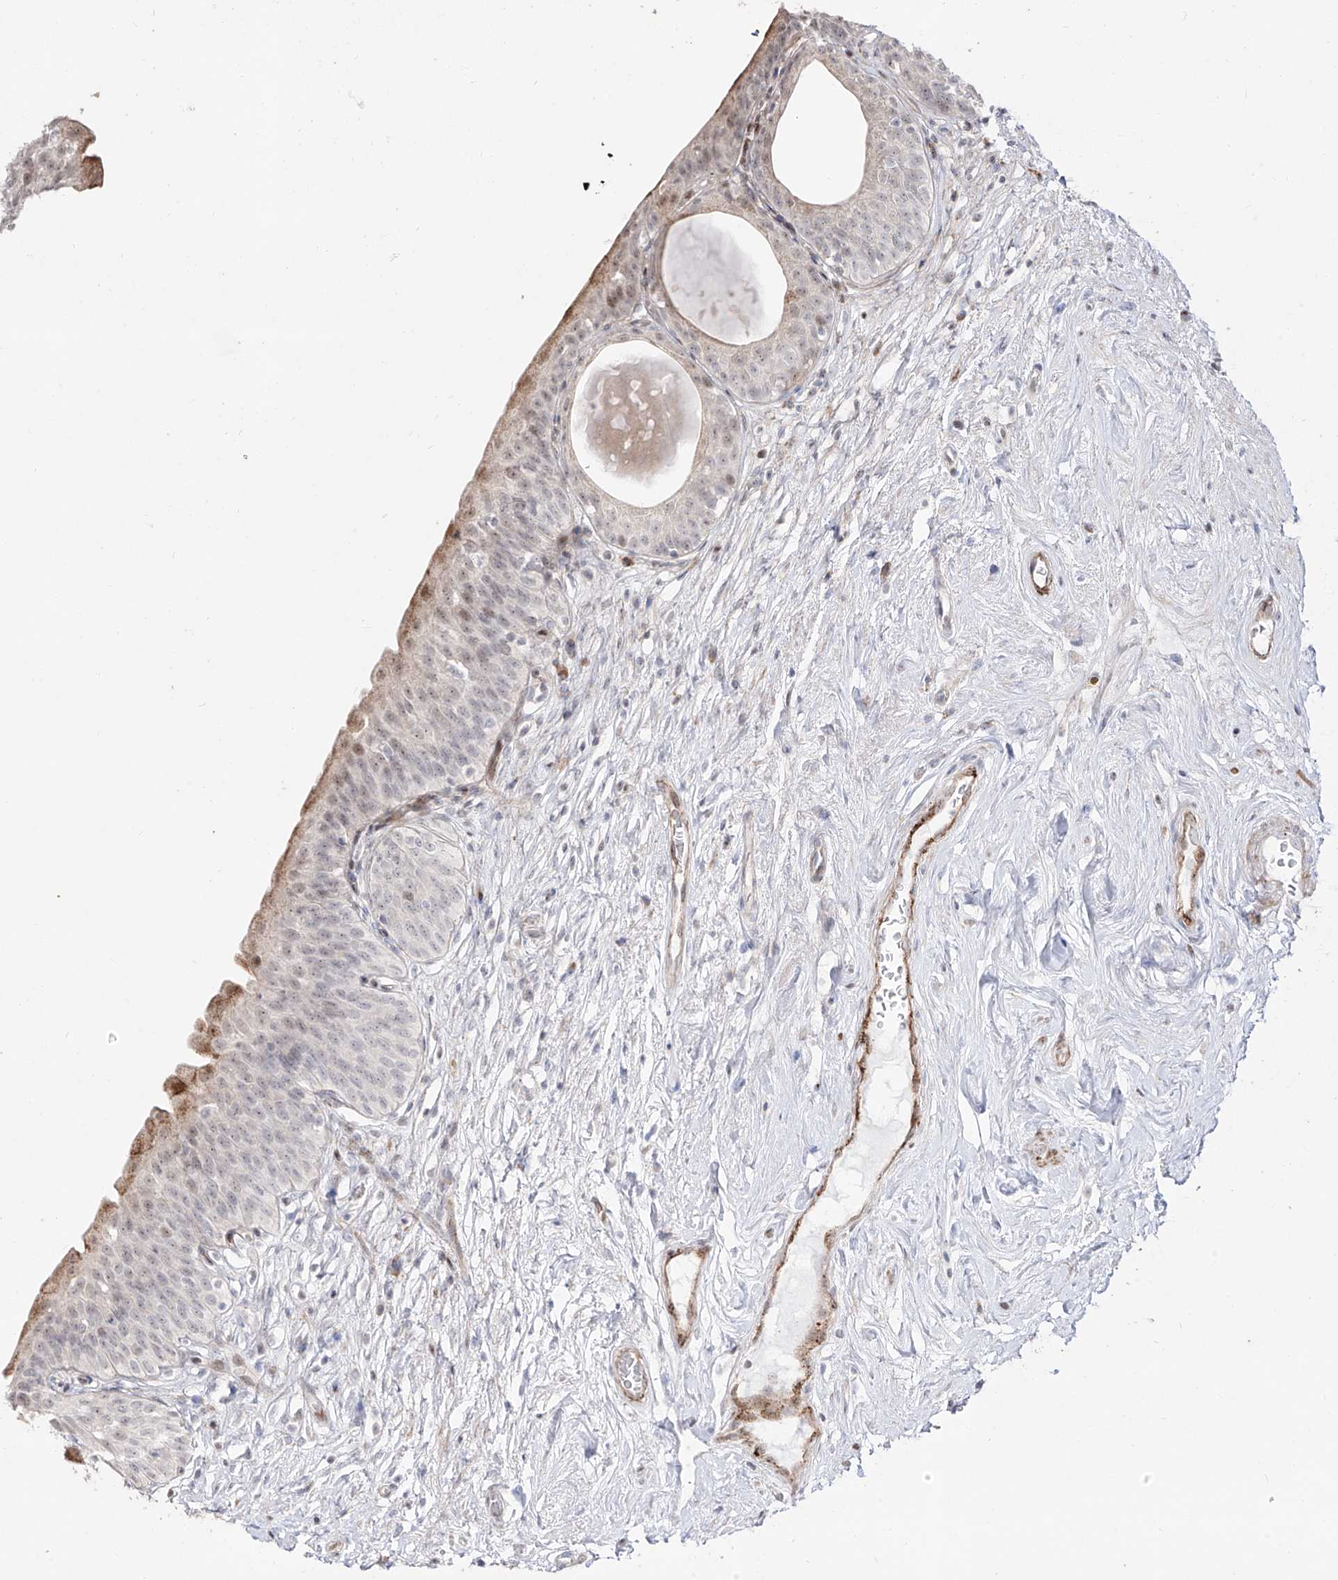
{"staining": {"intensity": "moderate", "quantity": "<25%", "location": "cytoplasmic/membranous"}, "tissue": "urinary bladder", "cell_type": "Urothelial cells", "image_type": "normal", "snomed": [{"axis": "morphology", "description": "Normal tissue, NOS"}, {"axis": "topography", "description": "Urinary bladder"}], "caption": "This photomicrograph reveals immunohistochemistry staining of unremarkable urinary bladder, with low moderate cytoplasmic/membranous expression in about <25% of urothelial cells.", "gene": "ZNF180", "patient": {"sex": "male", "age": 83}}